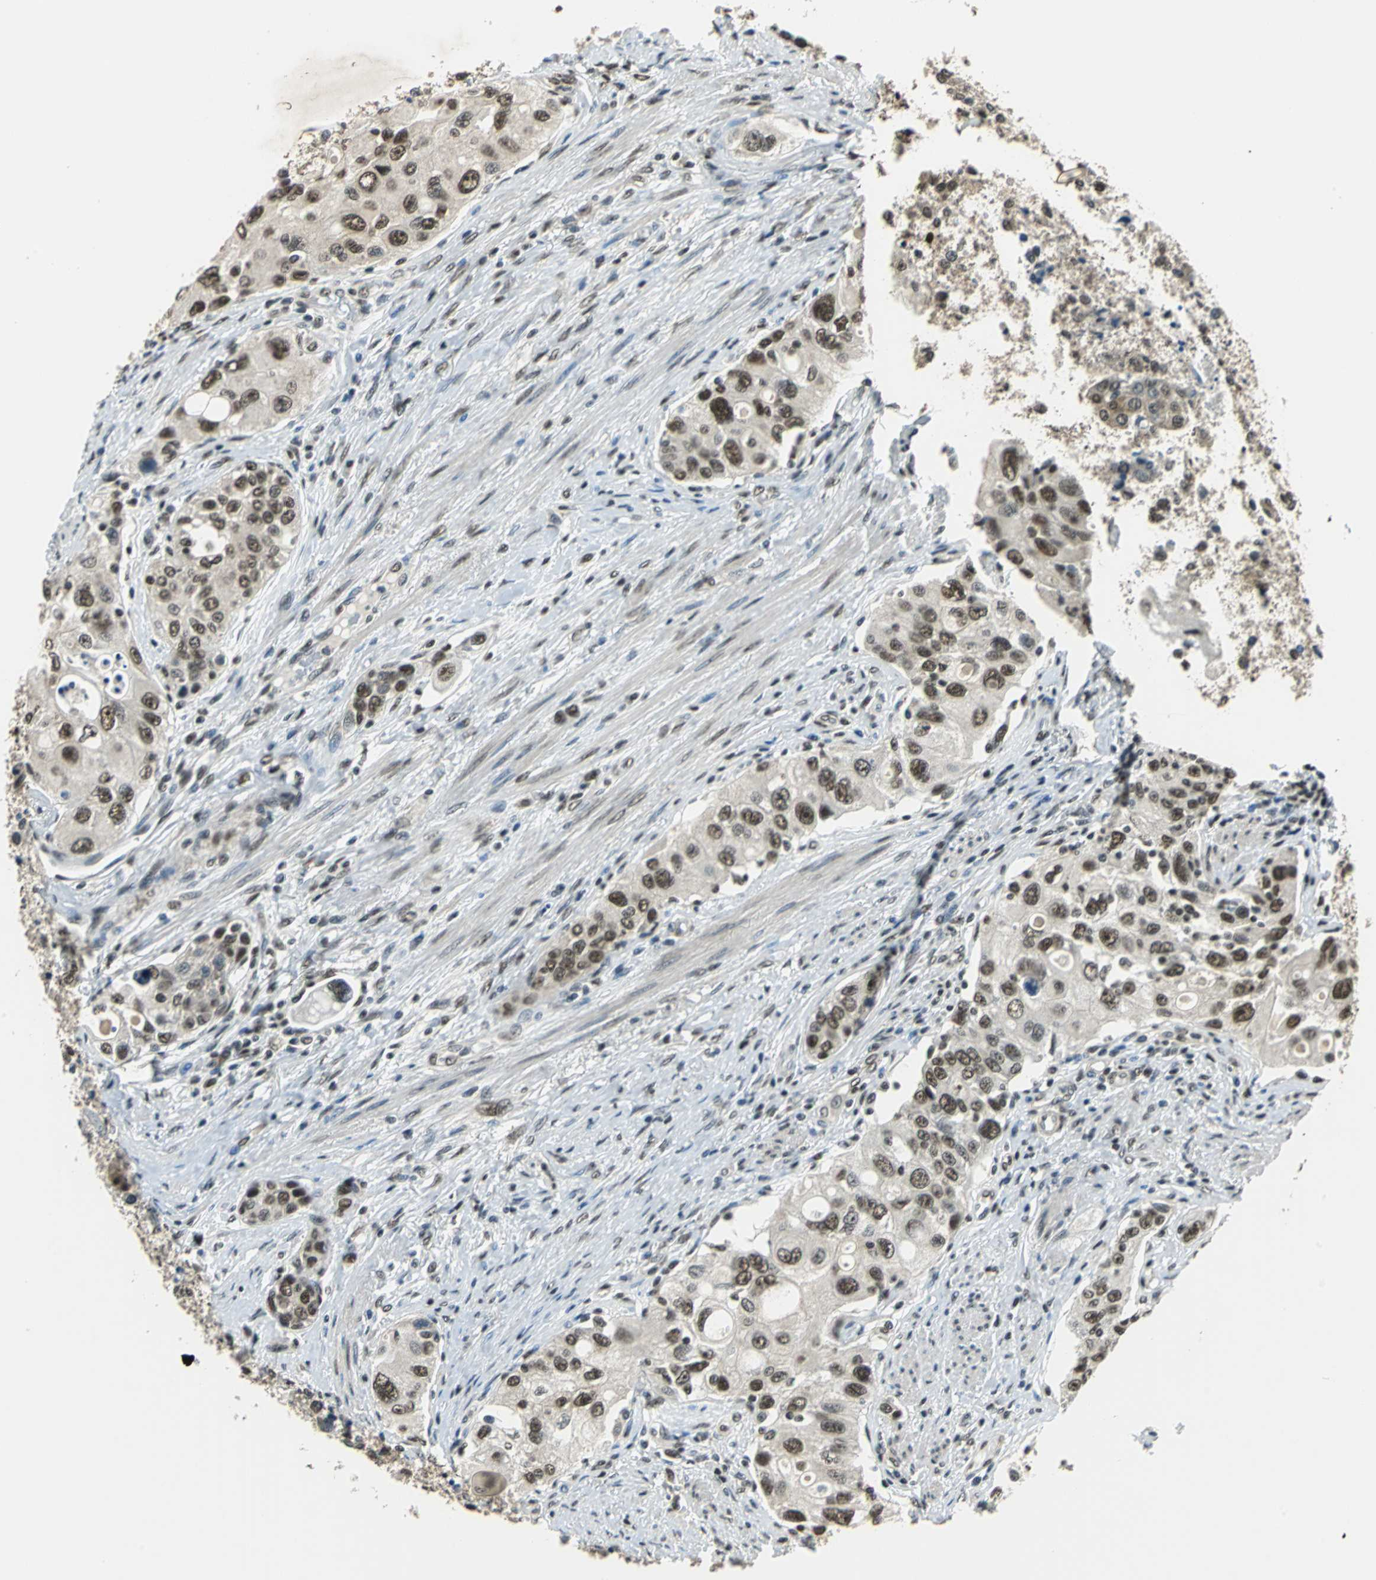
{"staining": {"intensity": "moderate", "quantity": ">75%", "location": "nuclear"}, "tissue": "urothelial cancer", "cell_type": "Tumor cells", "image_type": "cancer", "snomed": [{"axis": "morphology", "description": "Urothelial carcinoma, High grade"}, {"axis": "topography", "description": "Urinary bladder"}], "caption": "Urothelial cancer stained for a protein displays moderate nuclear positivity in tumor cells.", "gene": "RBM14", "patient": {"sex": "female", "age": 56}}